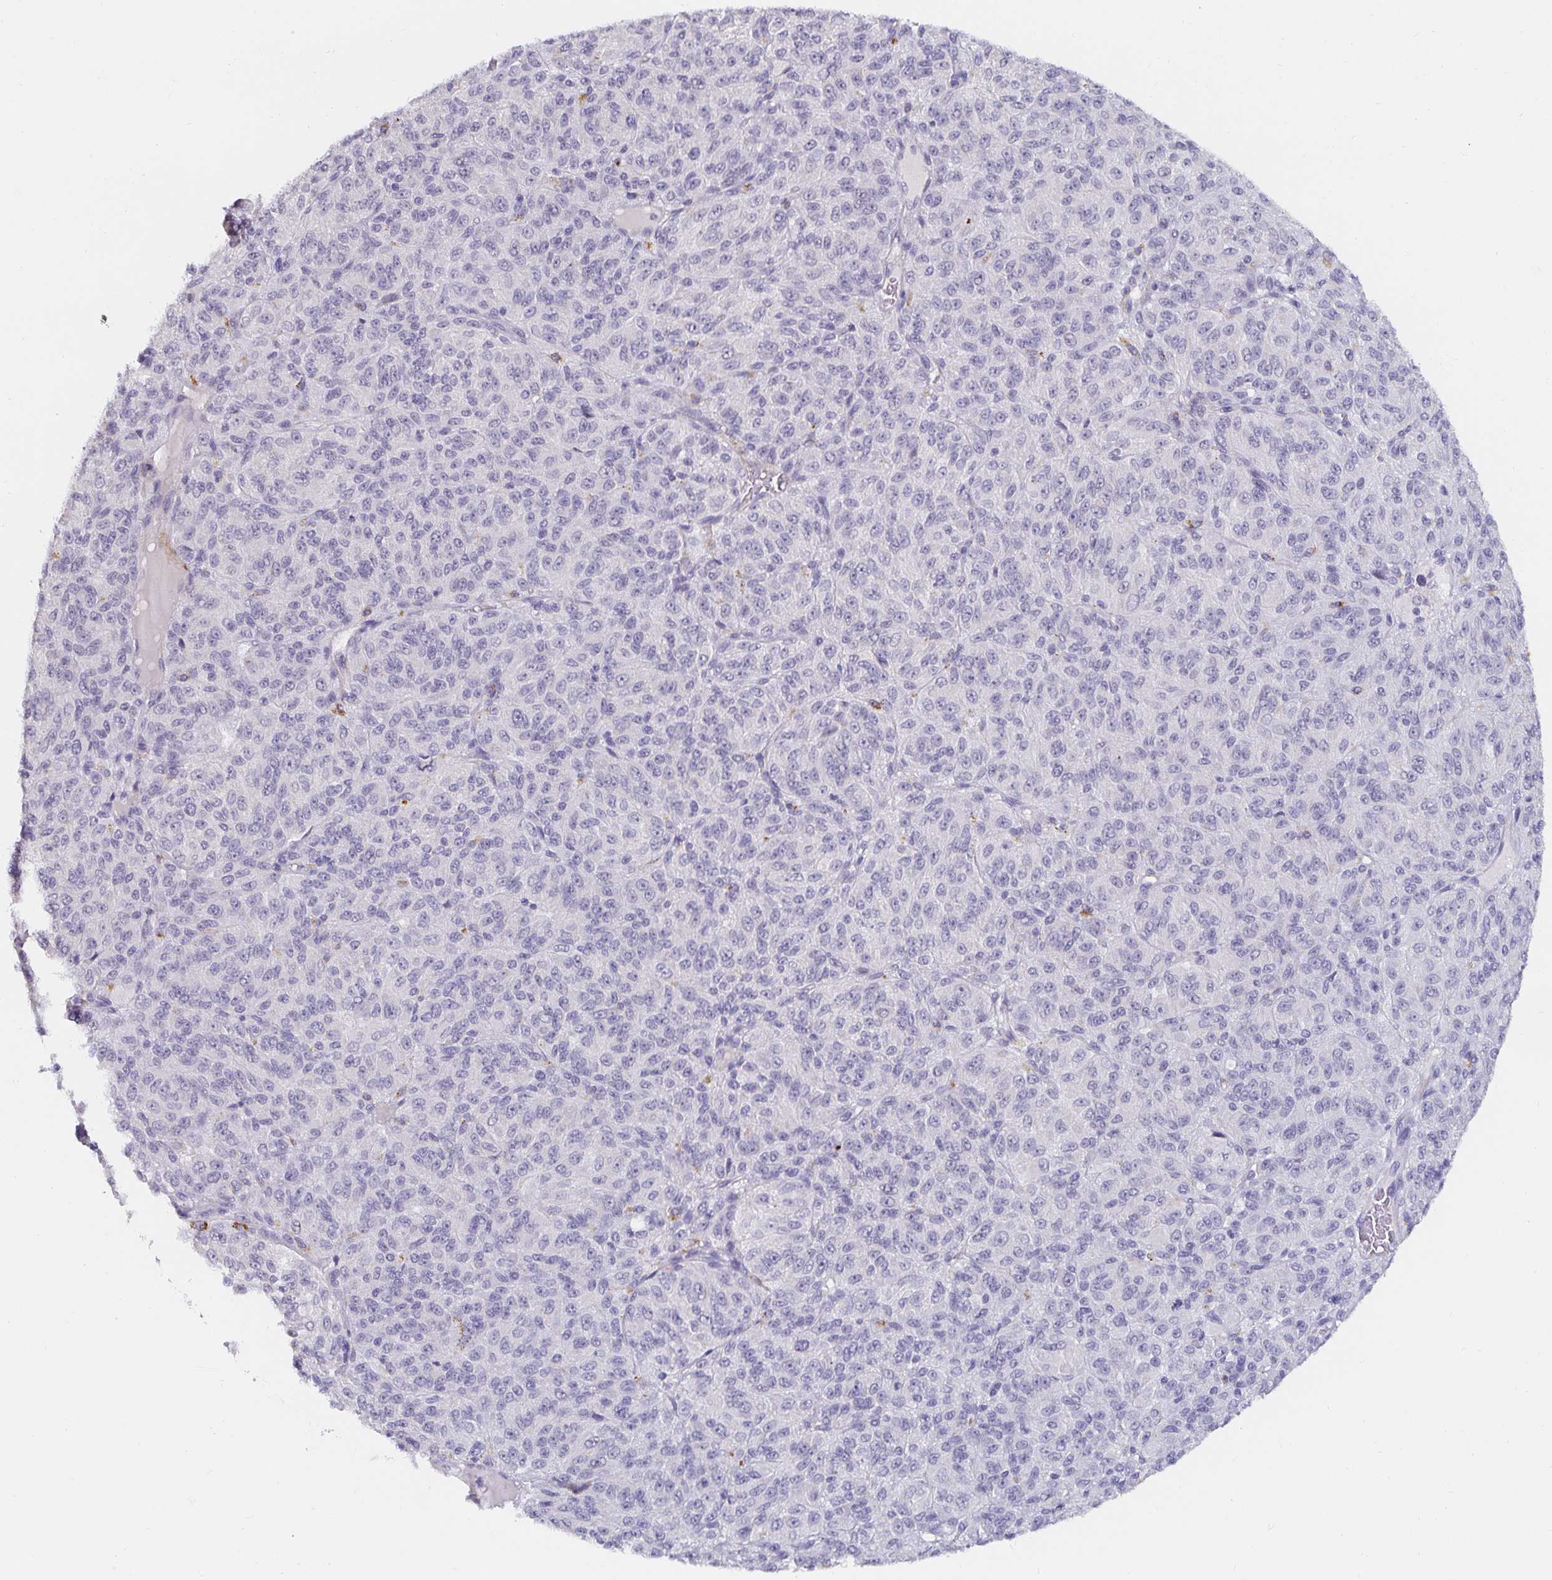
{"staining": {"intensity": "negative", "quantity": "none", "location": "none"}, "tissue": "melanoma", "cell_type": "Tumor cells", "image_type": "cancer", "snomed": [{"axis": "morphology", "description": "Malignant melanoma, Metastatic site"}, {"axis": "topography", "description": "Brain"}], "caption": "The micrograph shows no staining of tumor cells in malignant melanoma (metastatic site). Brightfield microscopy of immunohistochemistry (IHC) stained with DAB (brown) and hematoxylin (blue), captured at high magnification.", "gene": "PDX1", "patient": {"sex": "female", "age": 56}}